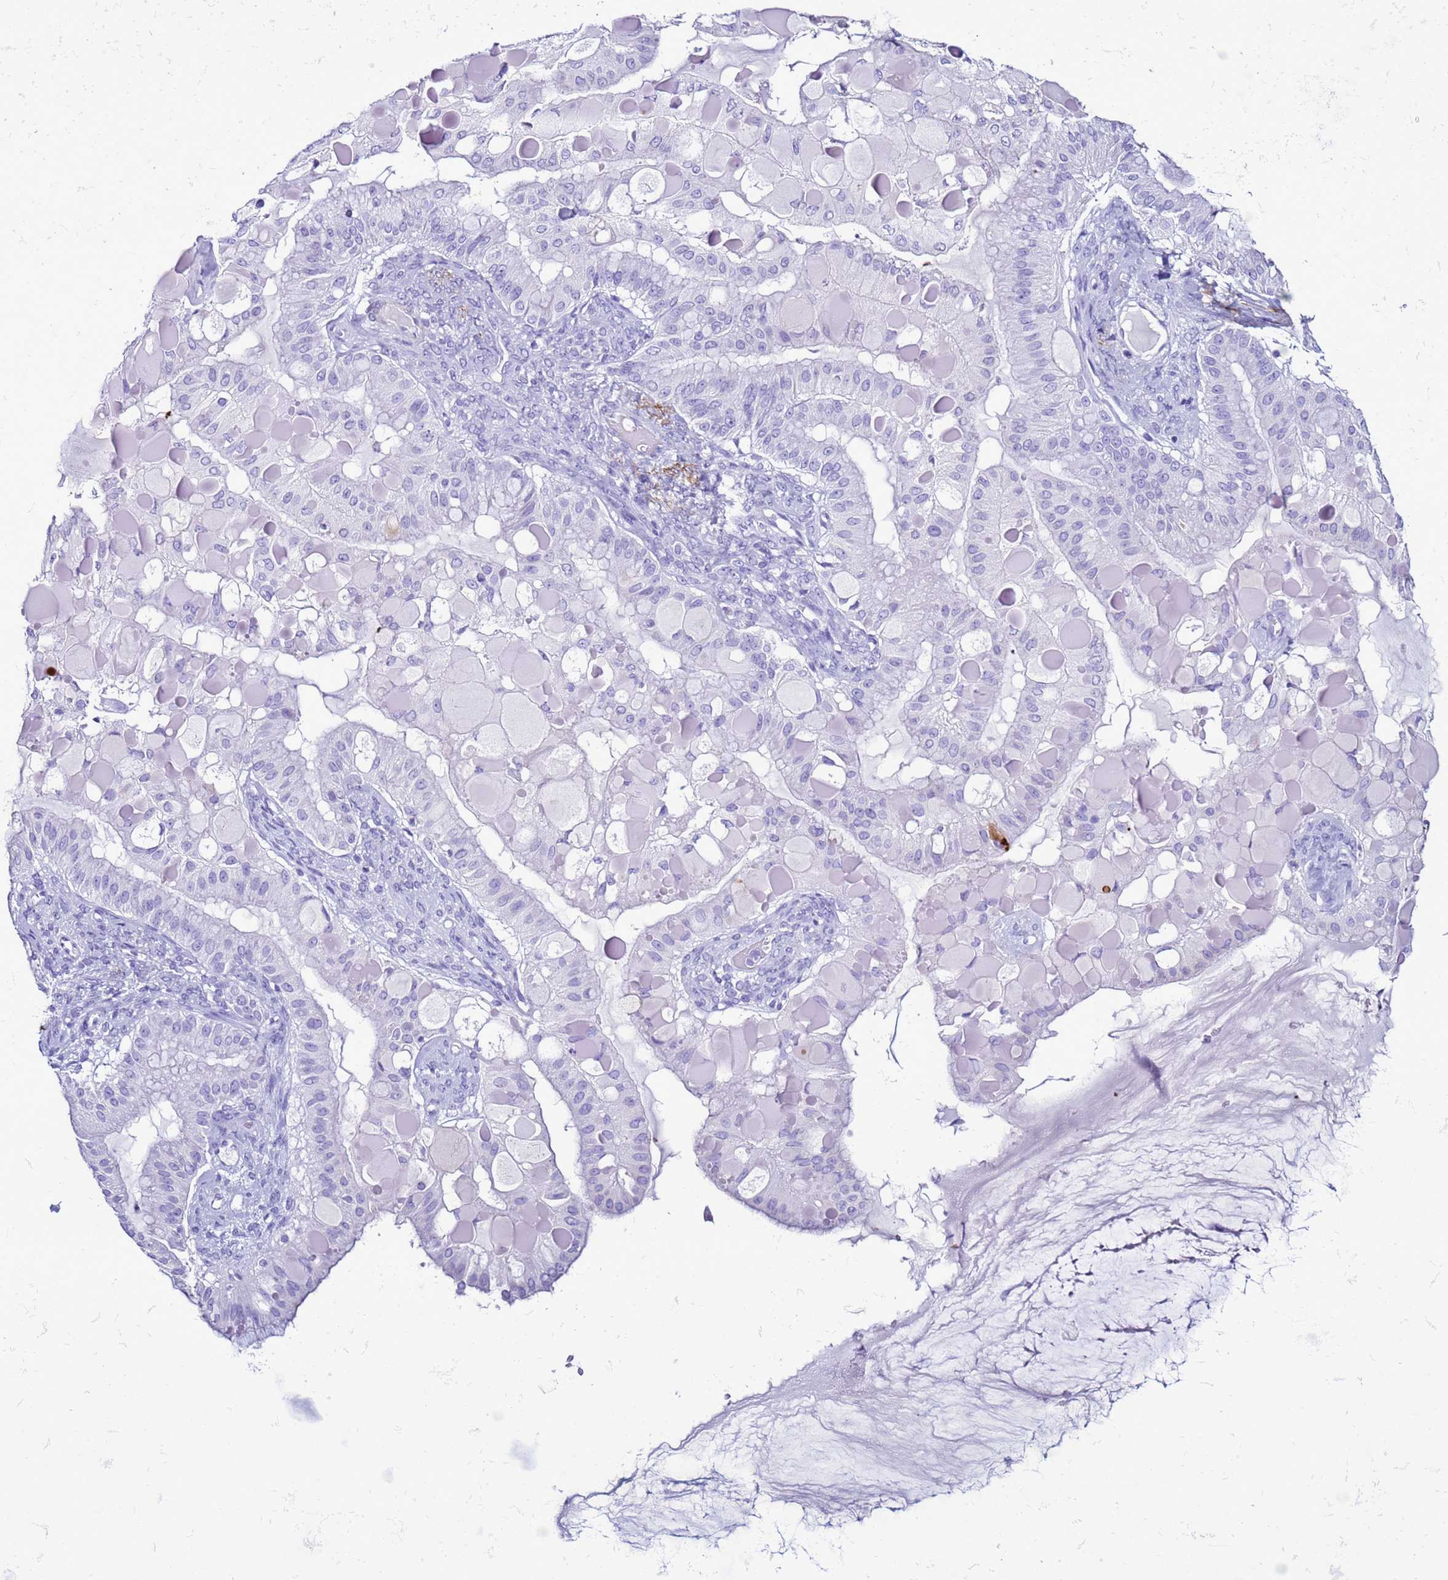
{"staining": {"intensity": "negative", "quantity": "none", "location": "none"}, "tissue": "ovarian cancer", "cell_type": "Tumor cells", "image_type": "cancer", "snomed": [{"axis": "morphology", "description": "Cystadenocarcinoma, mucinous, NOS"}, {"axis": "topography", "description": "Ovary"}], "caption": "Tumor cells show no significant staining in ovarian cancer (mucinous cystadenocarcinoma).", "gene": "LCMT1", "patient": {"sex": "female", "age": 61}}